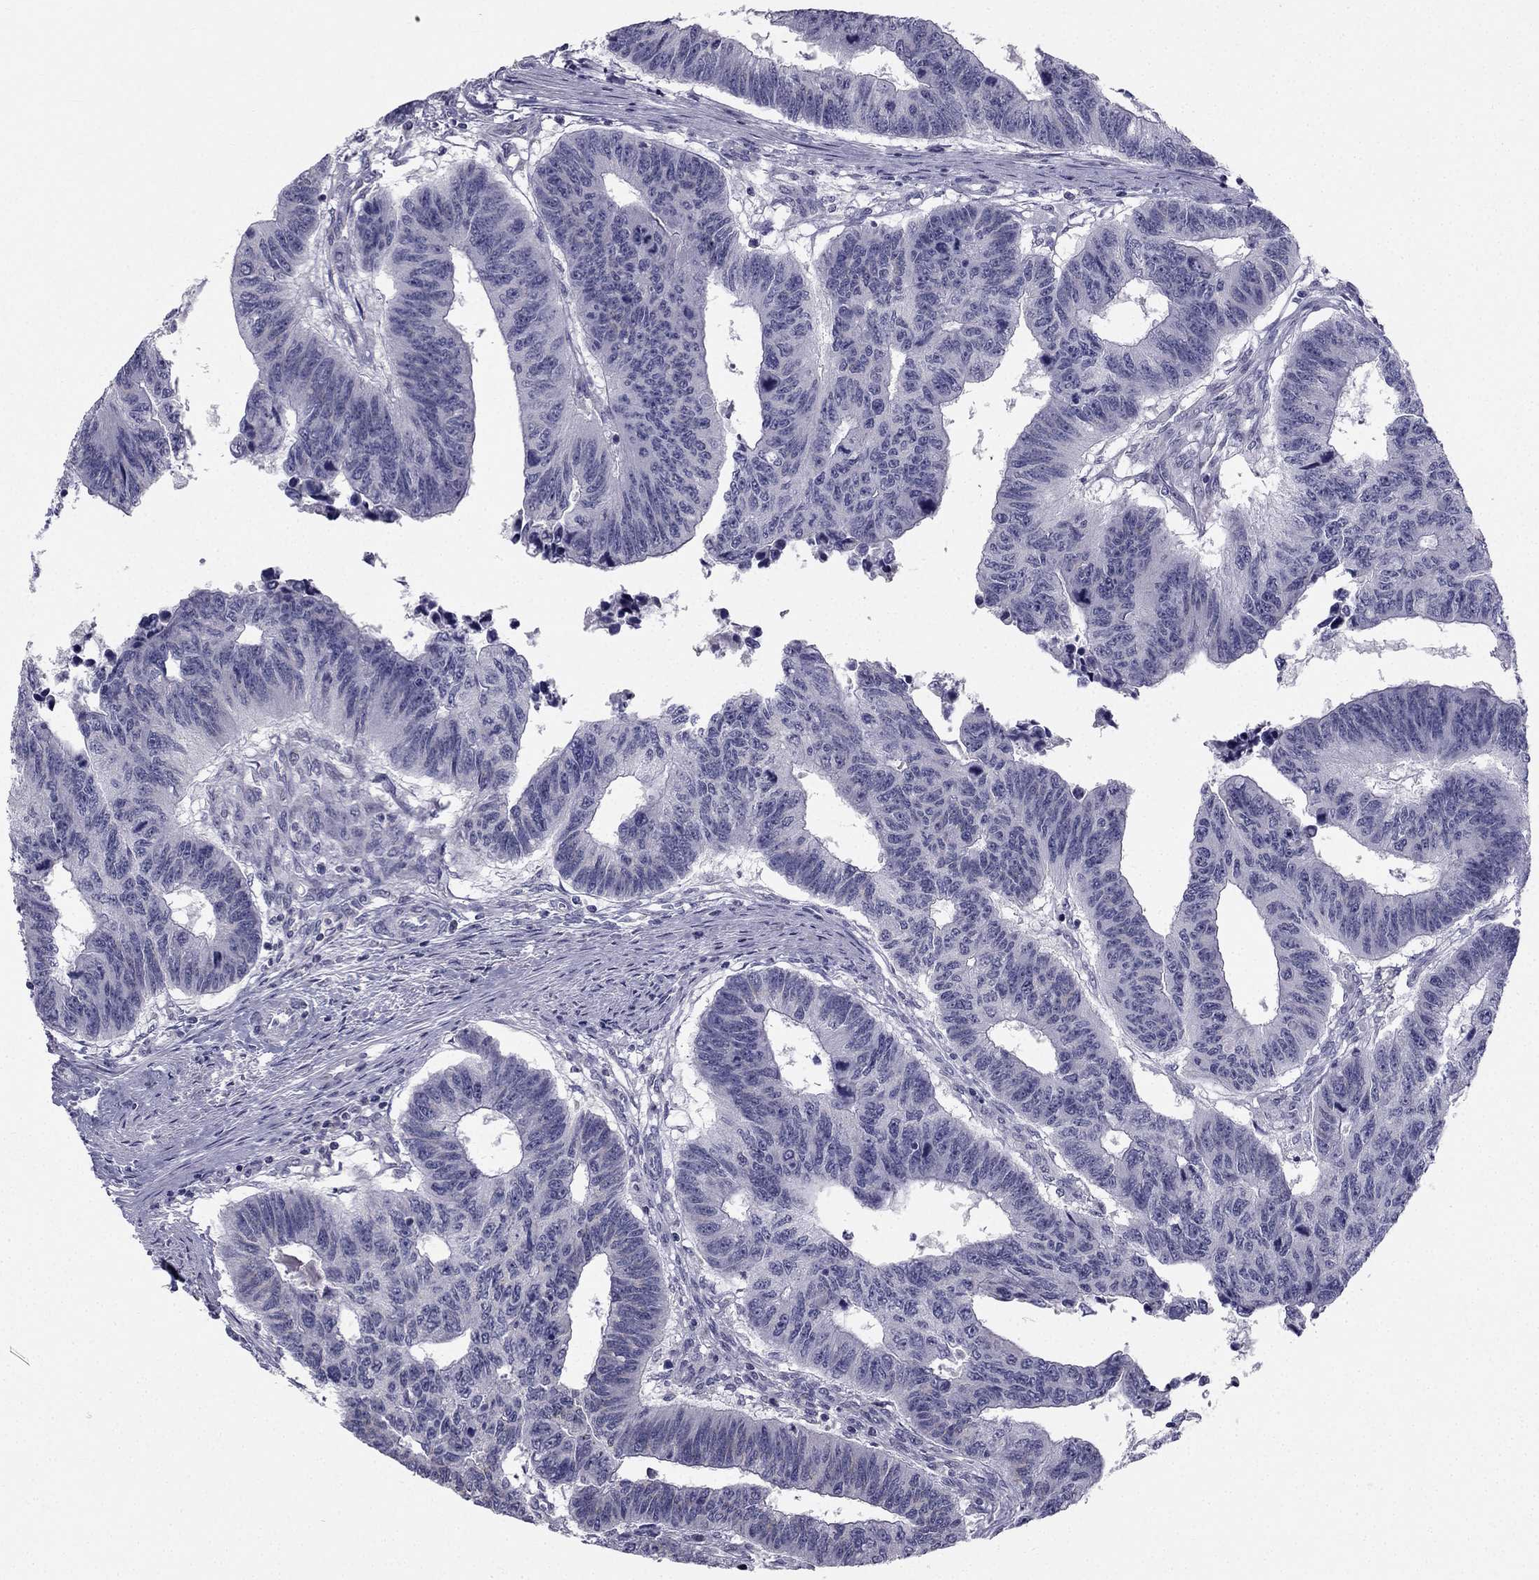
{"staining": {"intensity": "negative", "quantity": "none", "location": "none"}, "tissue": "colorectal cancer", "cell_type": "Tumor cells", "image_type": "cancer", "snomed": [{"axis": "morphology", "description": "Adenocarcinoma, NOS"}, {"axis": "topography", "description": "Rectum"}], "caption": "Colorectal cancer (adenocarcinoma) was stained to show a protein in brown. There is no significant expression in tumor cells.", "gene": "TRPS1", "patient": {"sex": "female", "age": 85}}